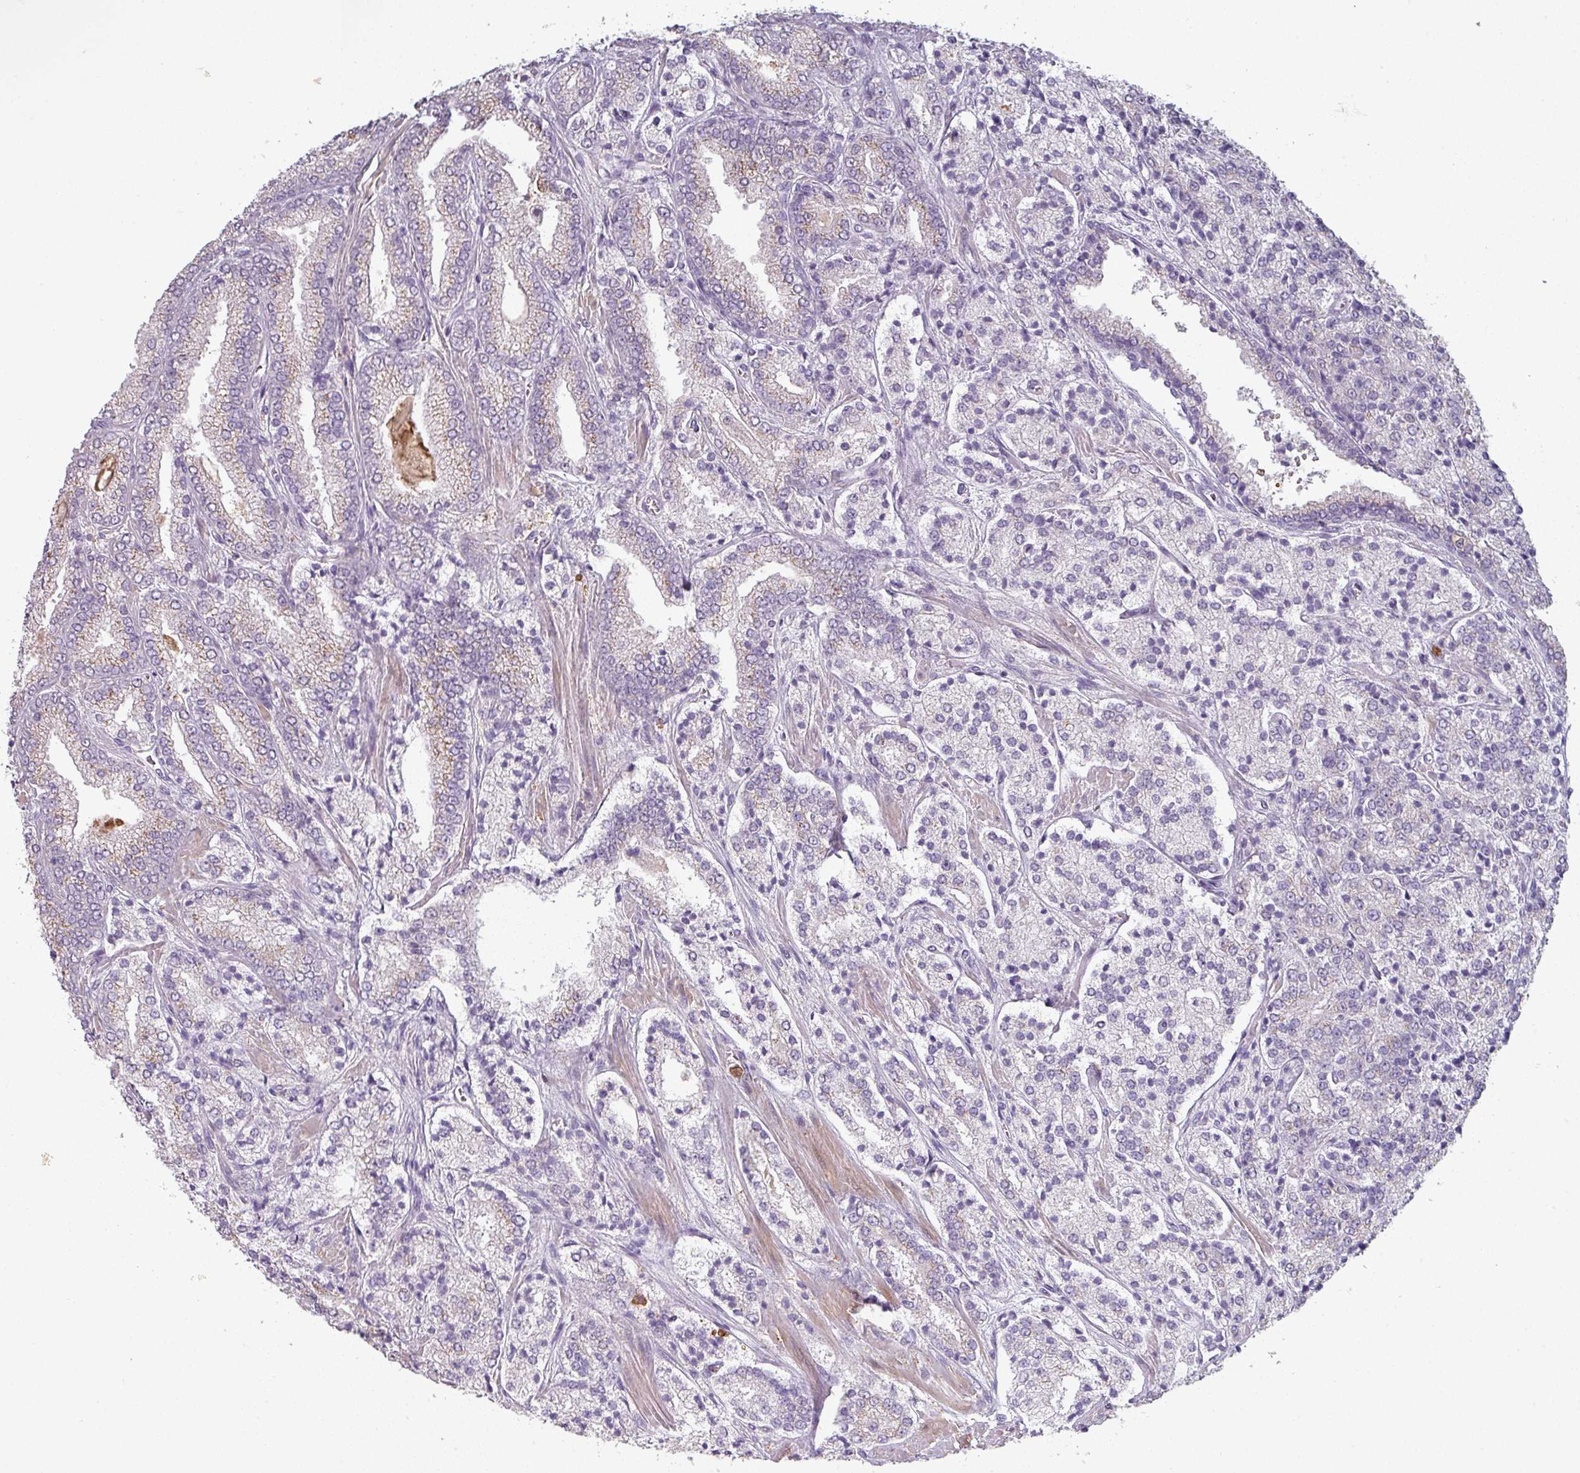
{"staining": {"intensity": "negative", "quantity": "none", "location": "none"}, "tissue": "prostate cancer", "cell_type": "Tumor cells", "image_type": "cancer", "snomed": [{"axis": "morphology", "description": "Adenocarcinoma, High grade"}, {"axis": "topography", "description": "Prostate"}], "caption": "Immunohistochemical staining of prostate cancer (adenocarcinoma (high-grade)) displays no significant positivity in tumor cells.", "gene": "MAGEC3", "patient": {"sex": "male", "age": 63}}